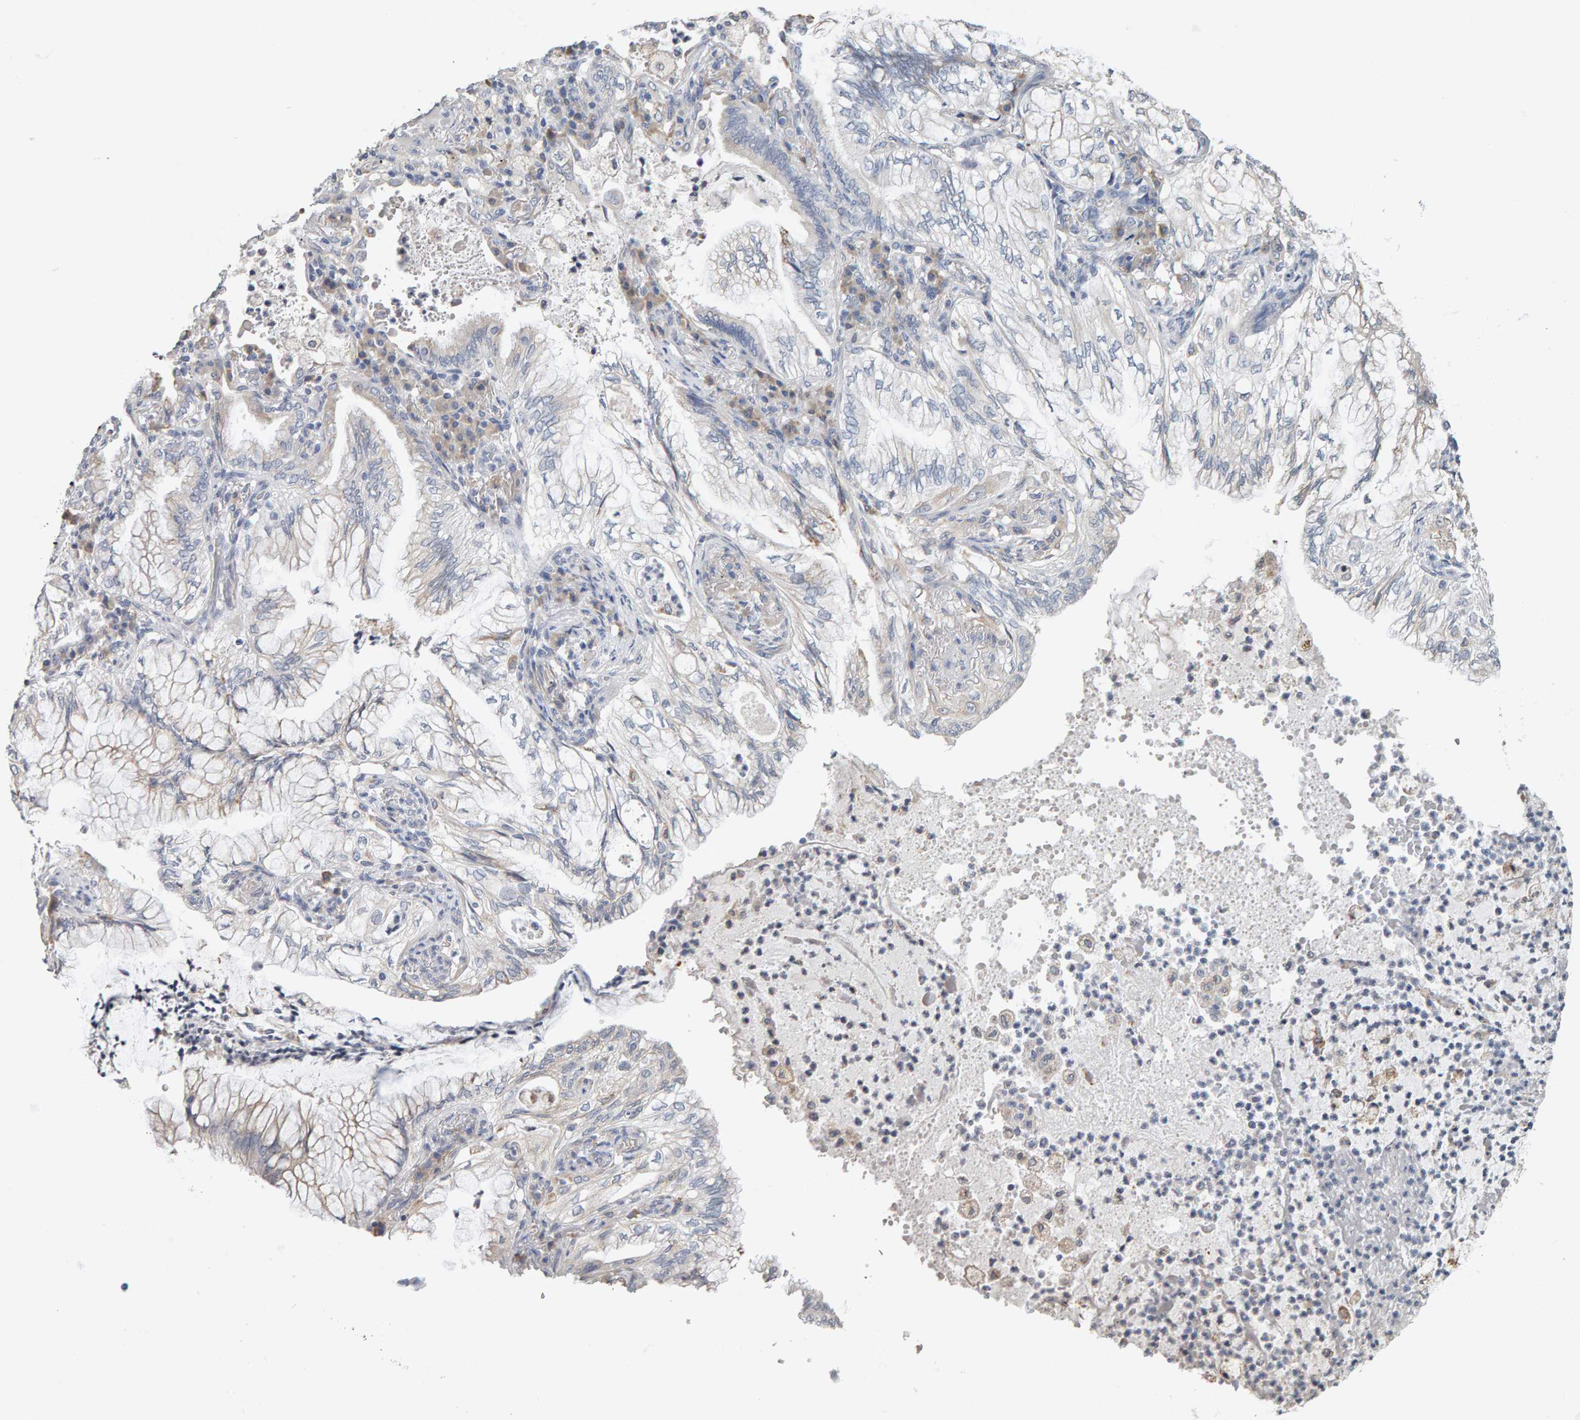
{"staining": {"intensity": "weak", "quantity": "<25%", "location": "cytoplasmic/membranous"}, "tissue": "lung cancer", "cell_type": "Tumor cells", "image_type": "cancer", "snomed": [{"axis": "morphology", "description": "Adenocarcinoma, NOS"}, {"axis": "topography", "description": "Lung"}], "caption": "DAB immunohistochemical staining of lung cancer (adenocarcinoma) shows no significant staining in tumor cells.", "gene": "ADHFE1", "patient": {"sex": "female", "age": 70}}